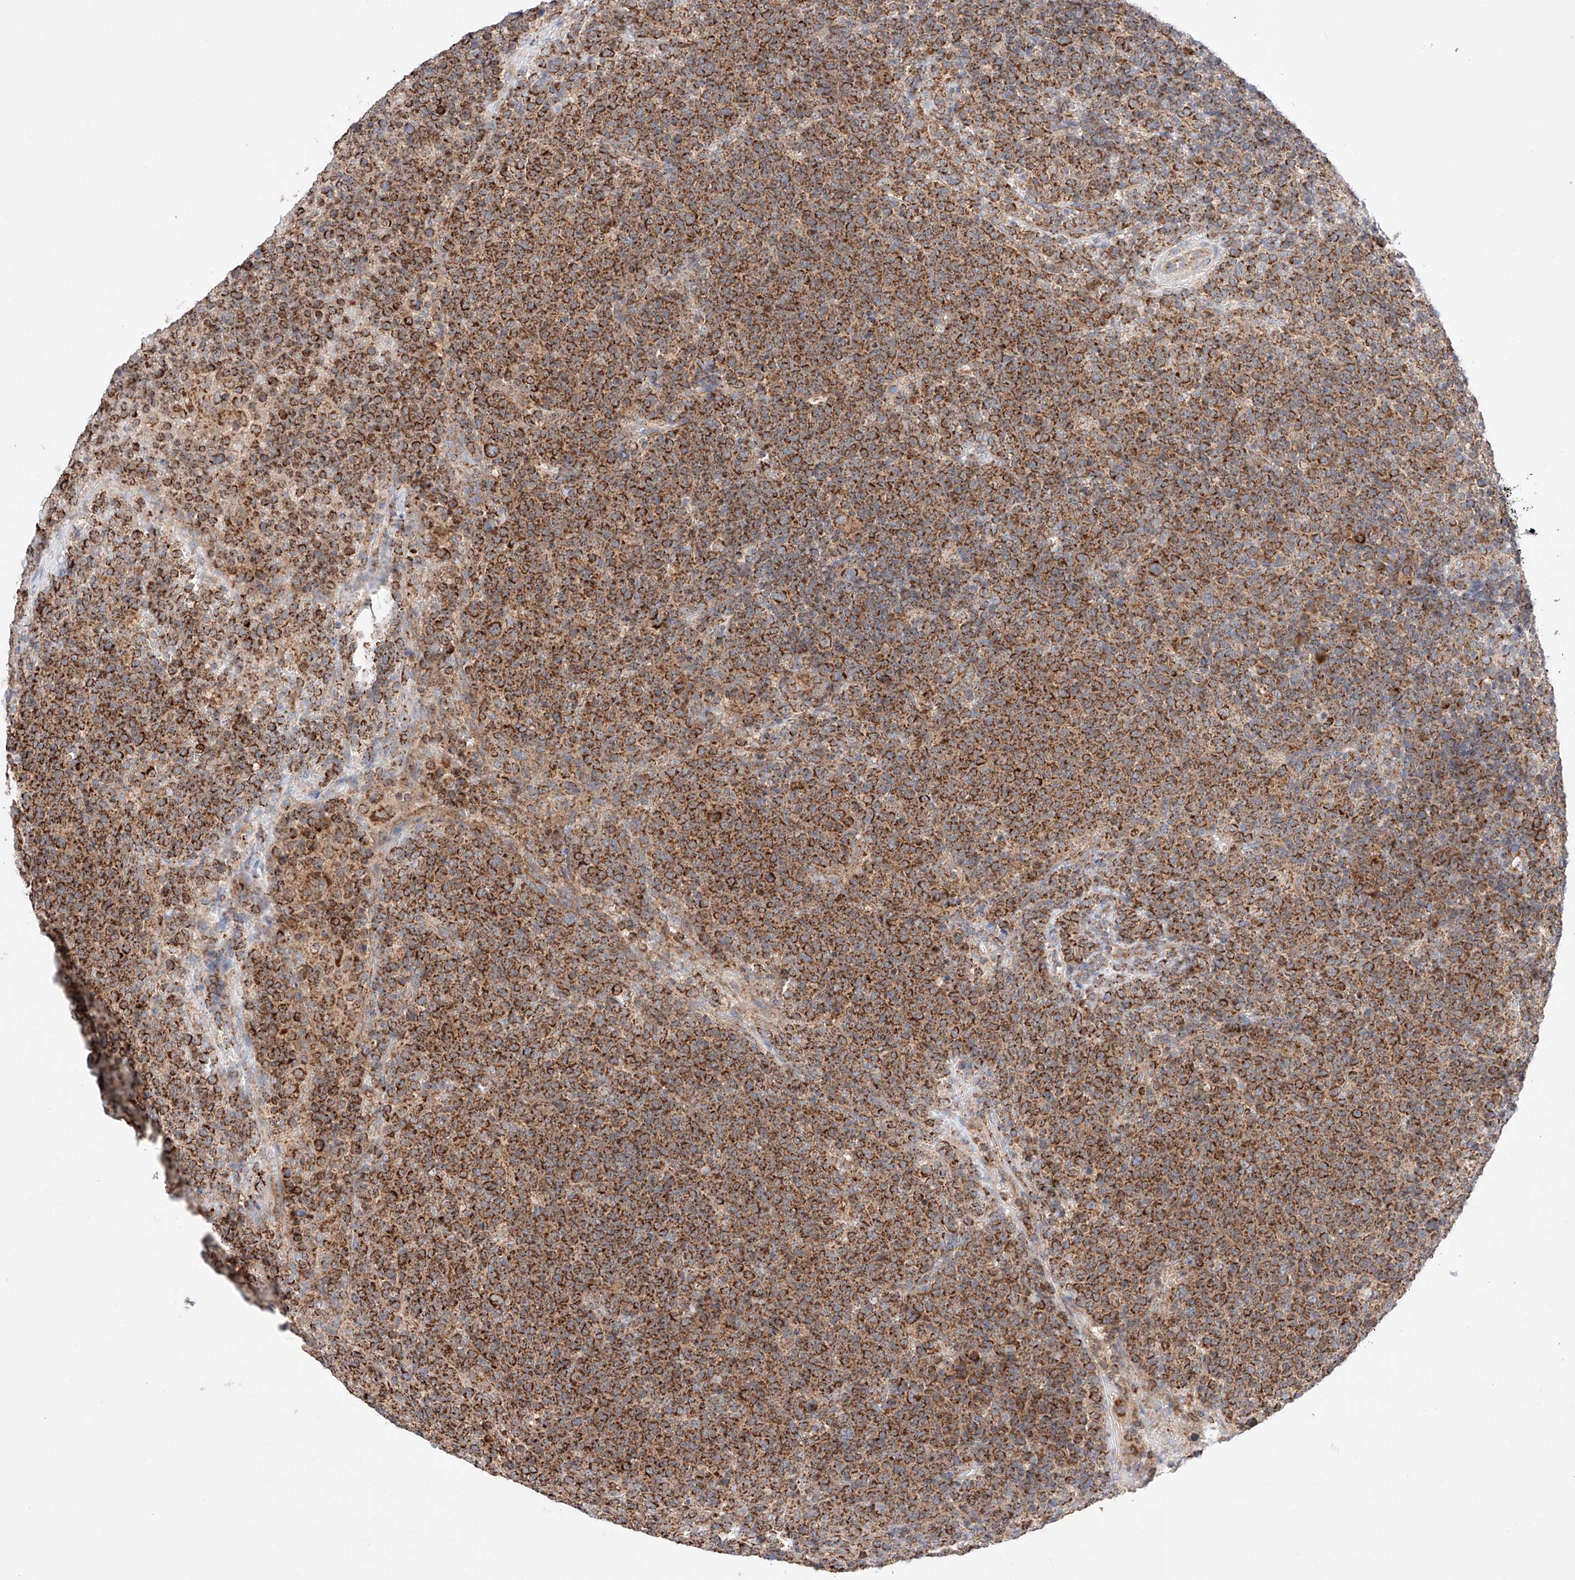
{"staining": {"intensity": "strong", "quantity": ">75%", "location": "cytoplasmic/membranous"}, "tissue": "lymphoma", "cell_type": "Tumor cells", "image_type": "cancer", "snomed": [{"axis": "morphology", "description": "Malignant lymphoma, non-Hodgkin's type, High grade"}, {"axis": "topography", "description": "Lymph node"}], "caption": "This micrograph shows lymphoma stained with immunohistochemistry to label a protein in brown. The cytoplasmic/membranous of tumor cells show strong positivity for the protein. Nuclei are counter-stained blue.", "gene": "KTI12", "patient": {"sex": "male", "age": 61}}